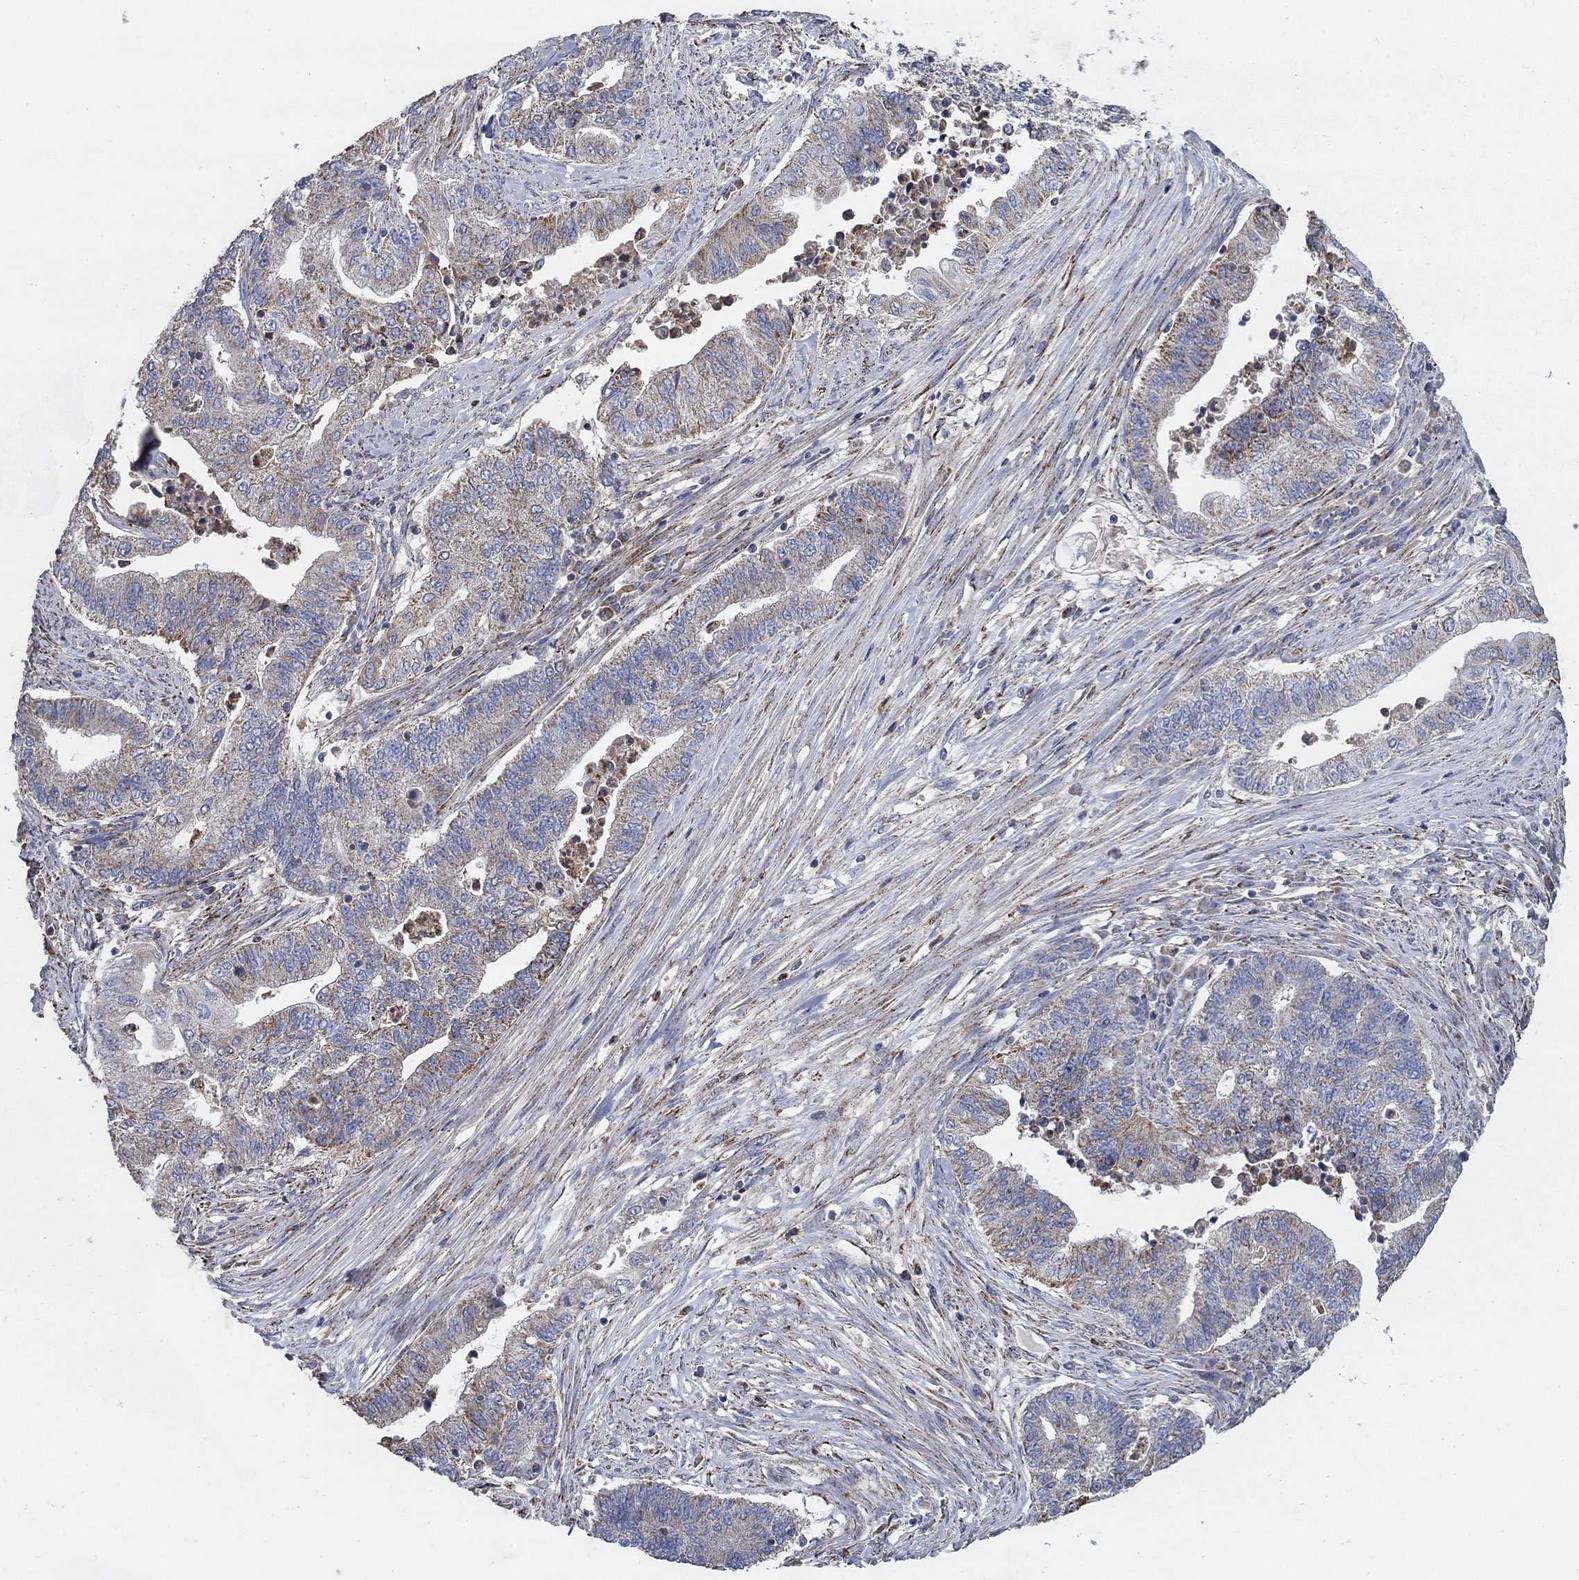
{"staining": {"intensity": "weak", "quantity": "25%-75%", "location": "cytoplasmic/membranous"}, "tissue": "endometrial cancer", "cell_type": "Tumor cells", "image_type": "cancer", "snomed": [{"axis": "morphology", "description": "Adenocarcinoma, NOS"}, {"axis": "topography", "description": "Uterus"}, {"axis": "topography", "description": "Endometrium"}], "caption": "Weak cytoplasmic/membranous staining is appreciated in about 25%-75% of tumor cells in endometrial adenocarcinoma.", "gene": "PNPLA2", "patient": {"sex": "female", "age": 54}}